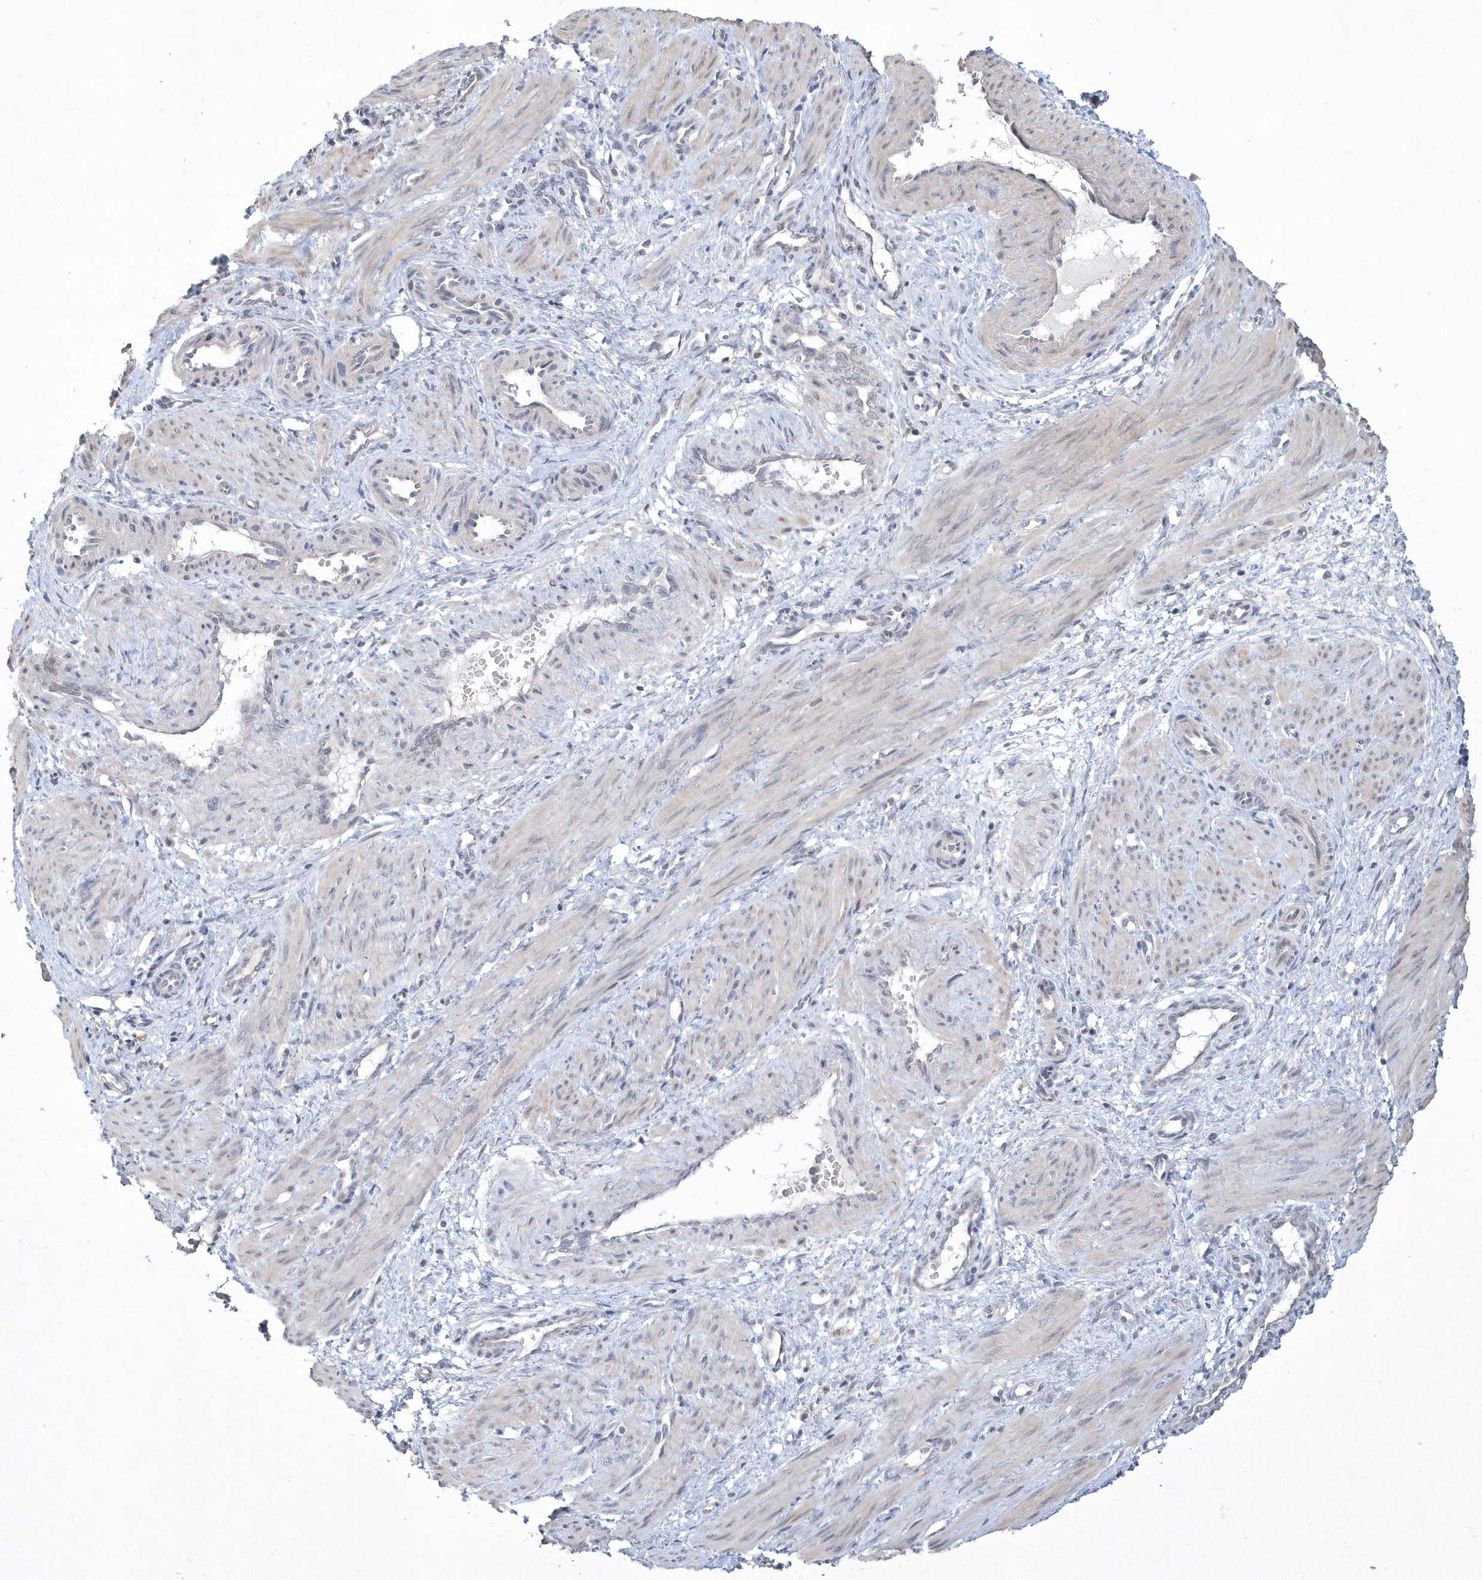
{"staining": {"intensity": "weak", "quantity": "<25%", "location": "cytoplasmic/membranous"}, "tissue": "smooth muscle", "cell_type": "Smooth muscle cells", "image_type": "normal", "snomed": [{"axis": "morphology", "description": "Normal tissue, NOS"}, {"axis": "topography", "description": "Endometrium"}], "caption": "Image shows no significant protein expression in smooth muscle cells of benign smooth muscle.", "gene": "TSPEAR", "patient": {"sex": "female", "age": 33}}